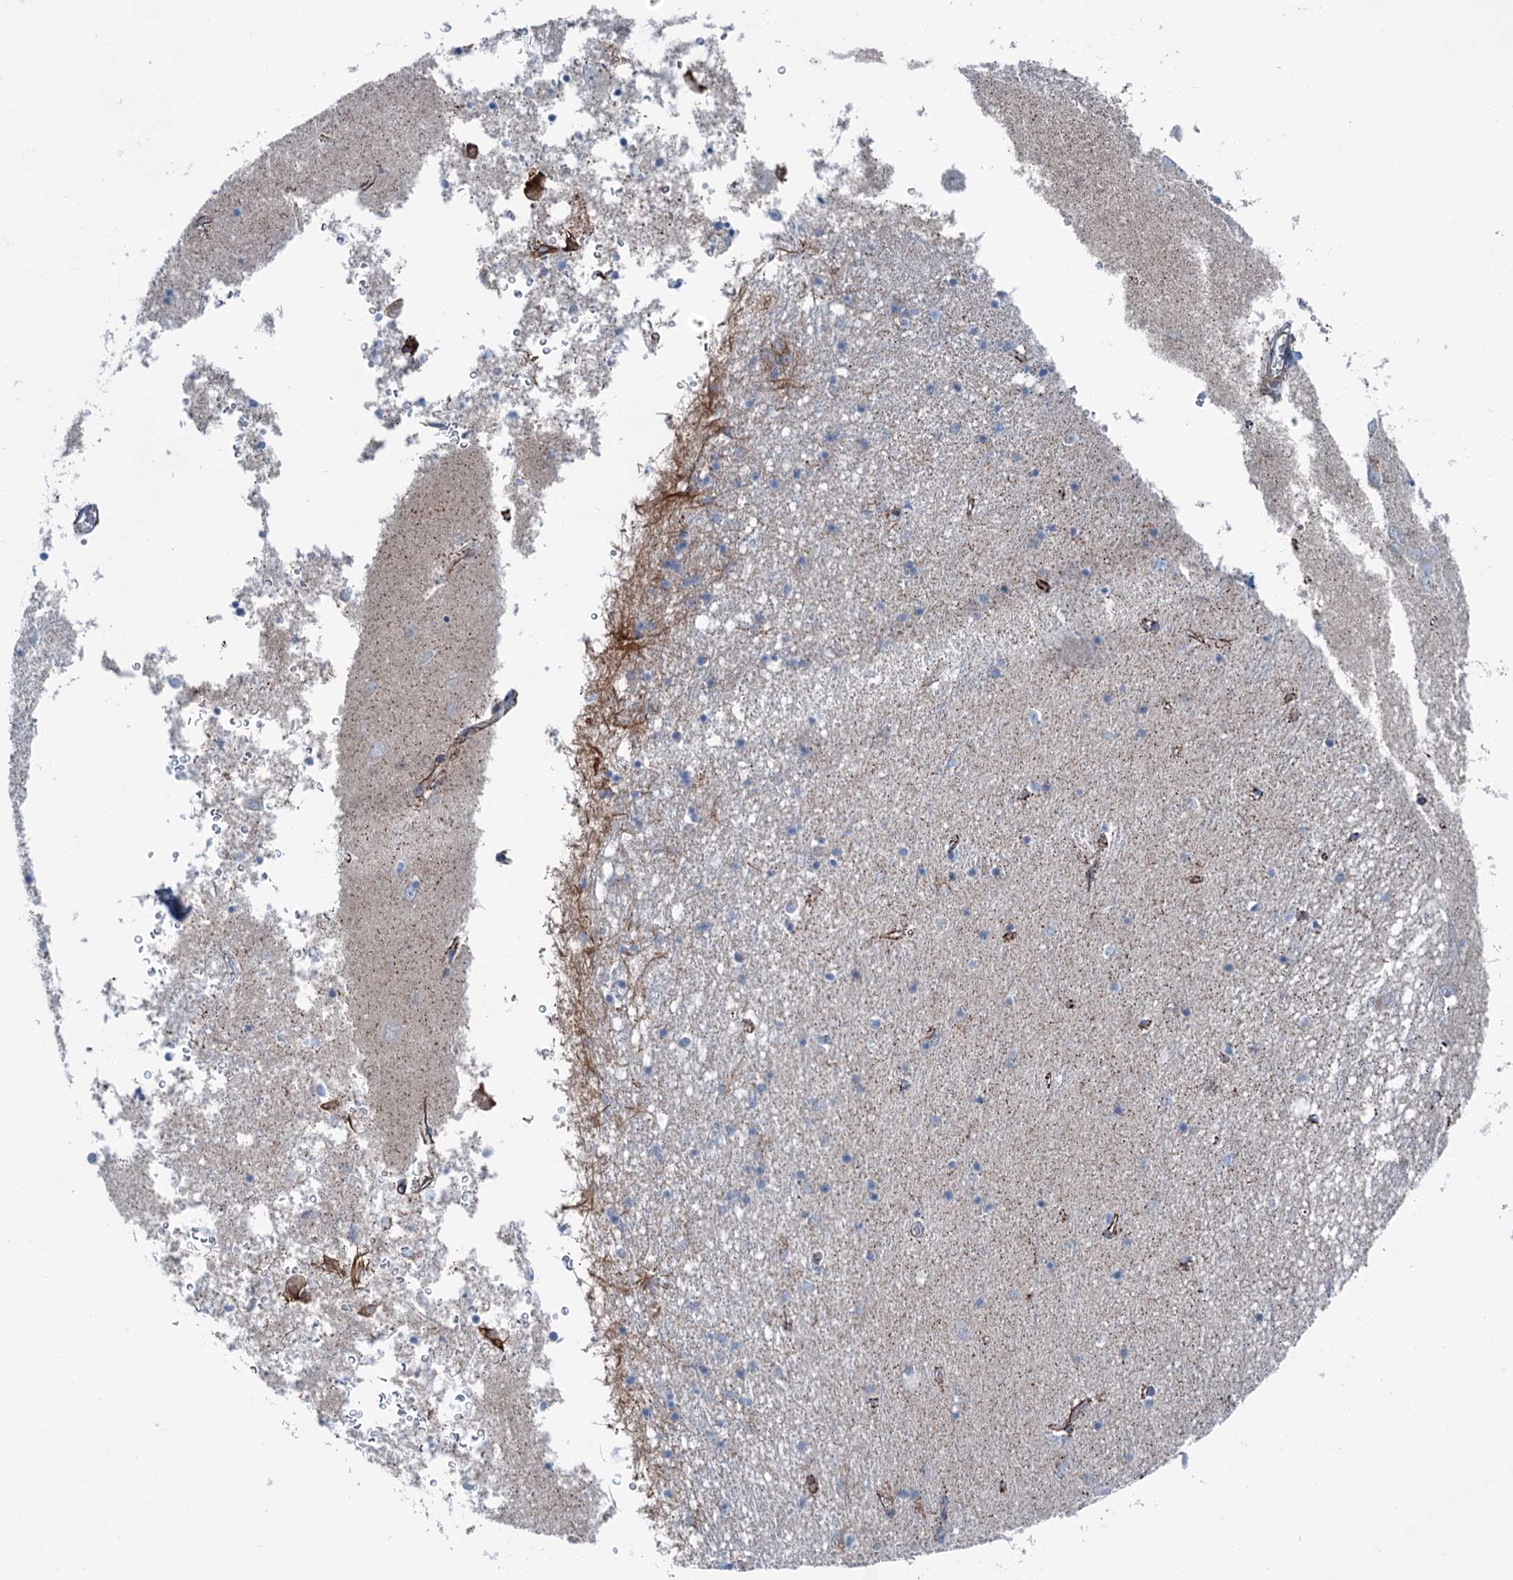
{"staining": {"intensity": "negative", "quantity": "none", "location": "none"}, "tissue": "hippocampus", "cell_type": "Glial cells", "image_type": "normal", "snomed": [{"axis": "morphology", "description": "Normal tissue, NOS"}, {"axis": "topography", "description": "Hippocampus"}], "caption": "IHC of benign hippocampus reveals no expression in glial cells.", "gene": "CALCOCO1", "patient": {"sex": "male", "age": 70}}